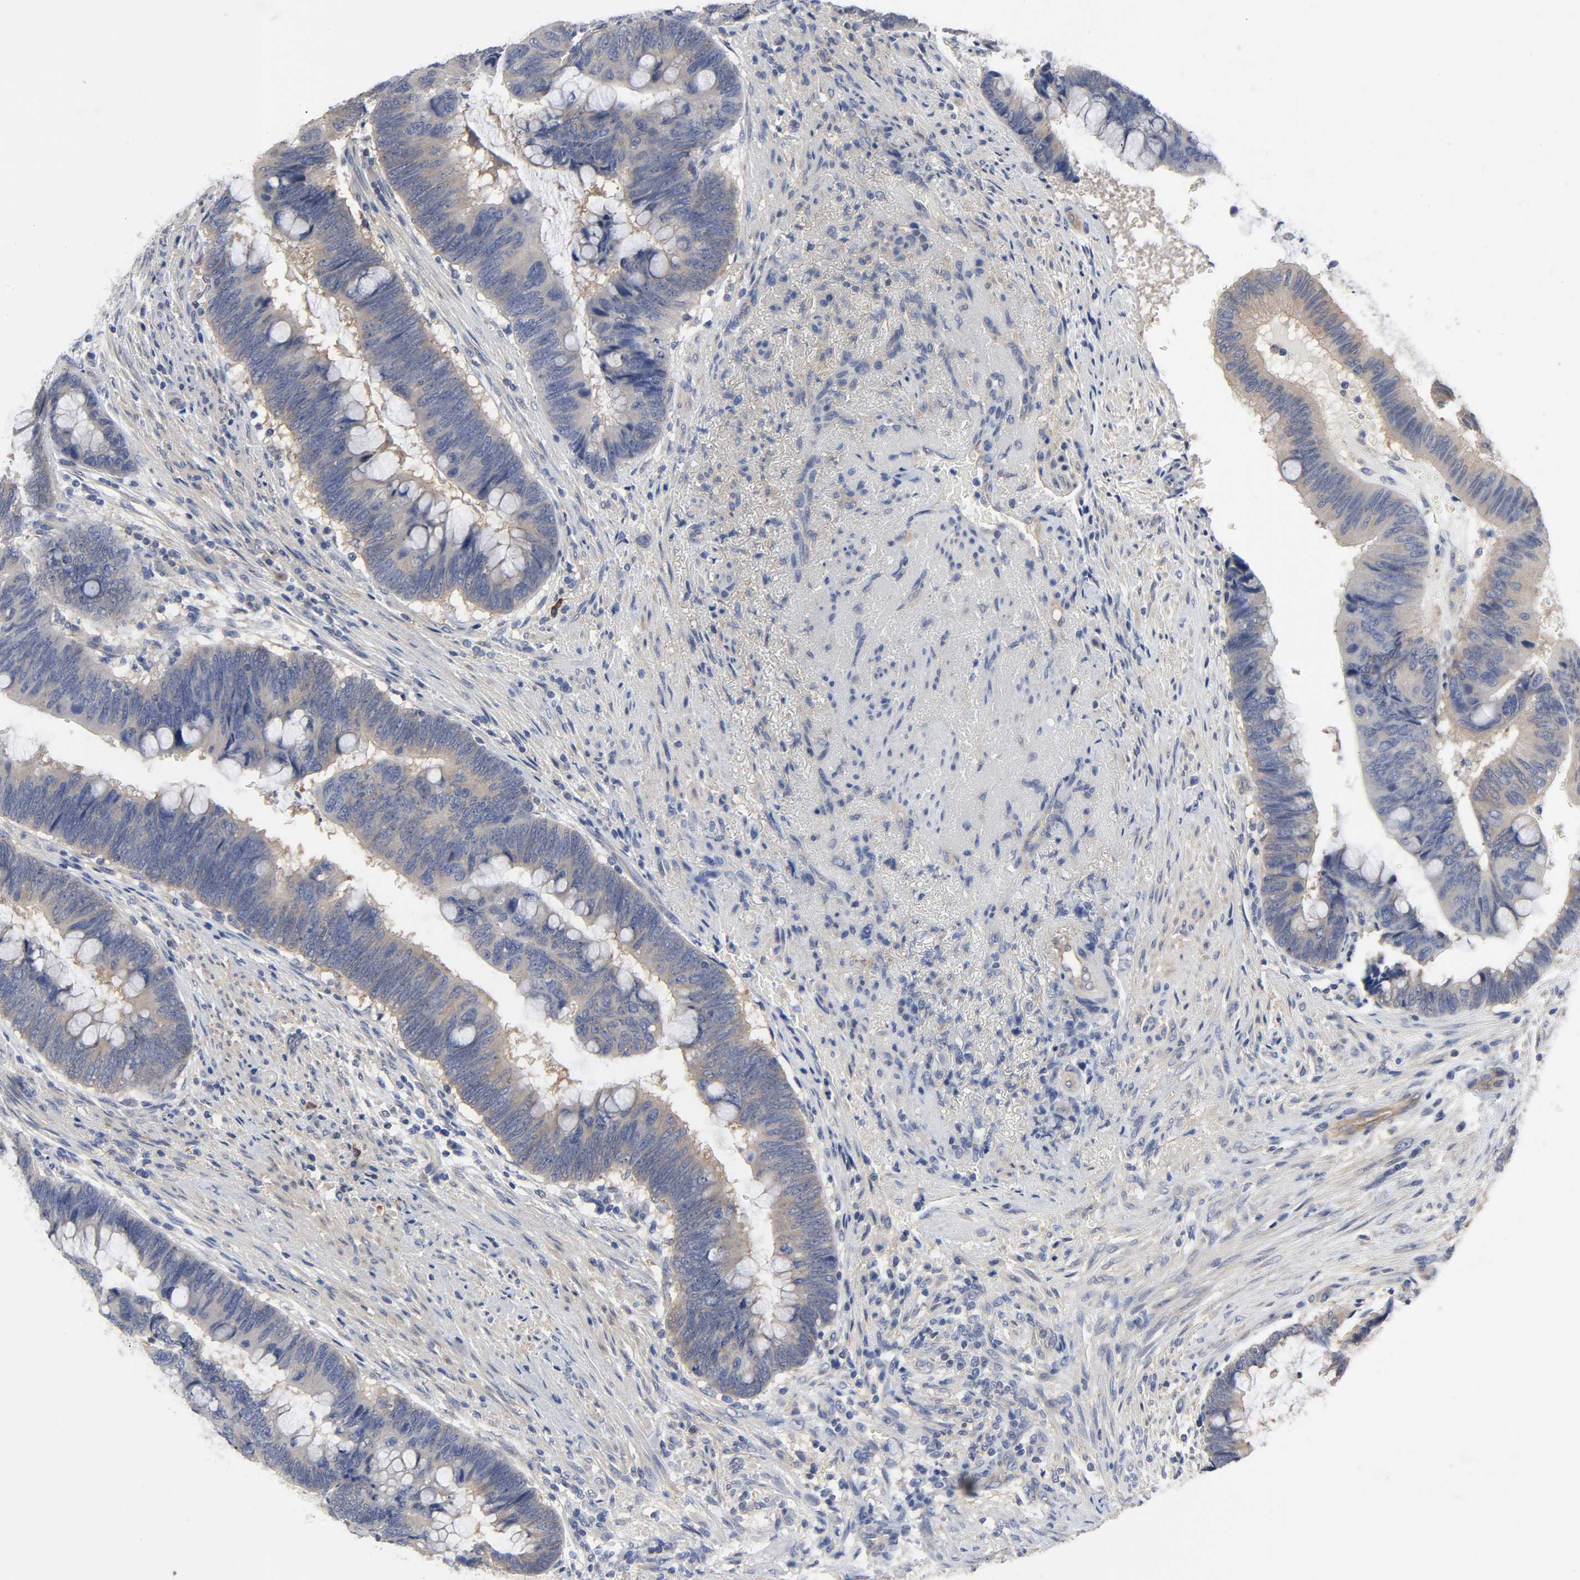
{"staining": {"intensity": "moderate", "quantity": ">75%", "location": "cytoplasmic/membranous"}, "tissue": "colorectal cancer", "cell_type": "Tumor cells", "image_type": "cancer", "snomed": [{"axis": "morphology", "description": "Normal tissue, NOS"}, {"axis": "morphology", "description": "Adenocarcinoma, NOS"}, {"axis": "topography", "description": "Rectum"}], "caption": "Colorectal adenocarcinoma stained with a brown dye exhibits moderate cytoplasmic/membranous positive staining in about >75% of tumor cells.", "gene": "DYNLT3", "patient": {"sex": "male", "age": 92}}